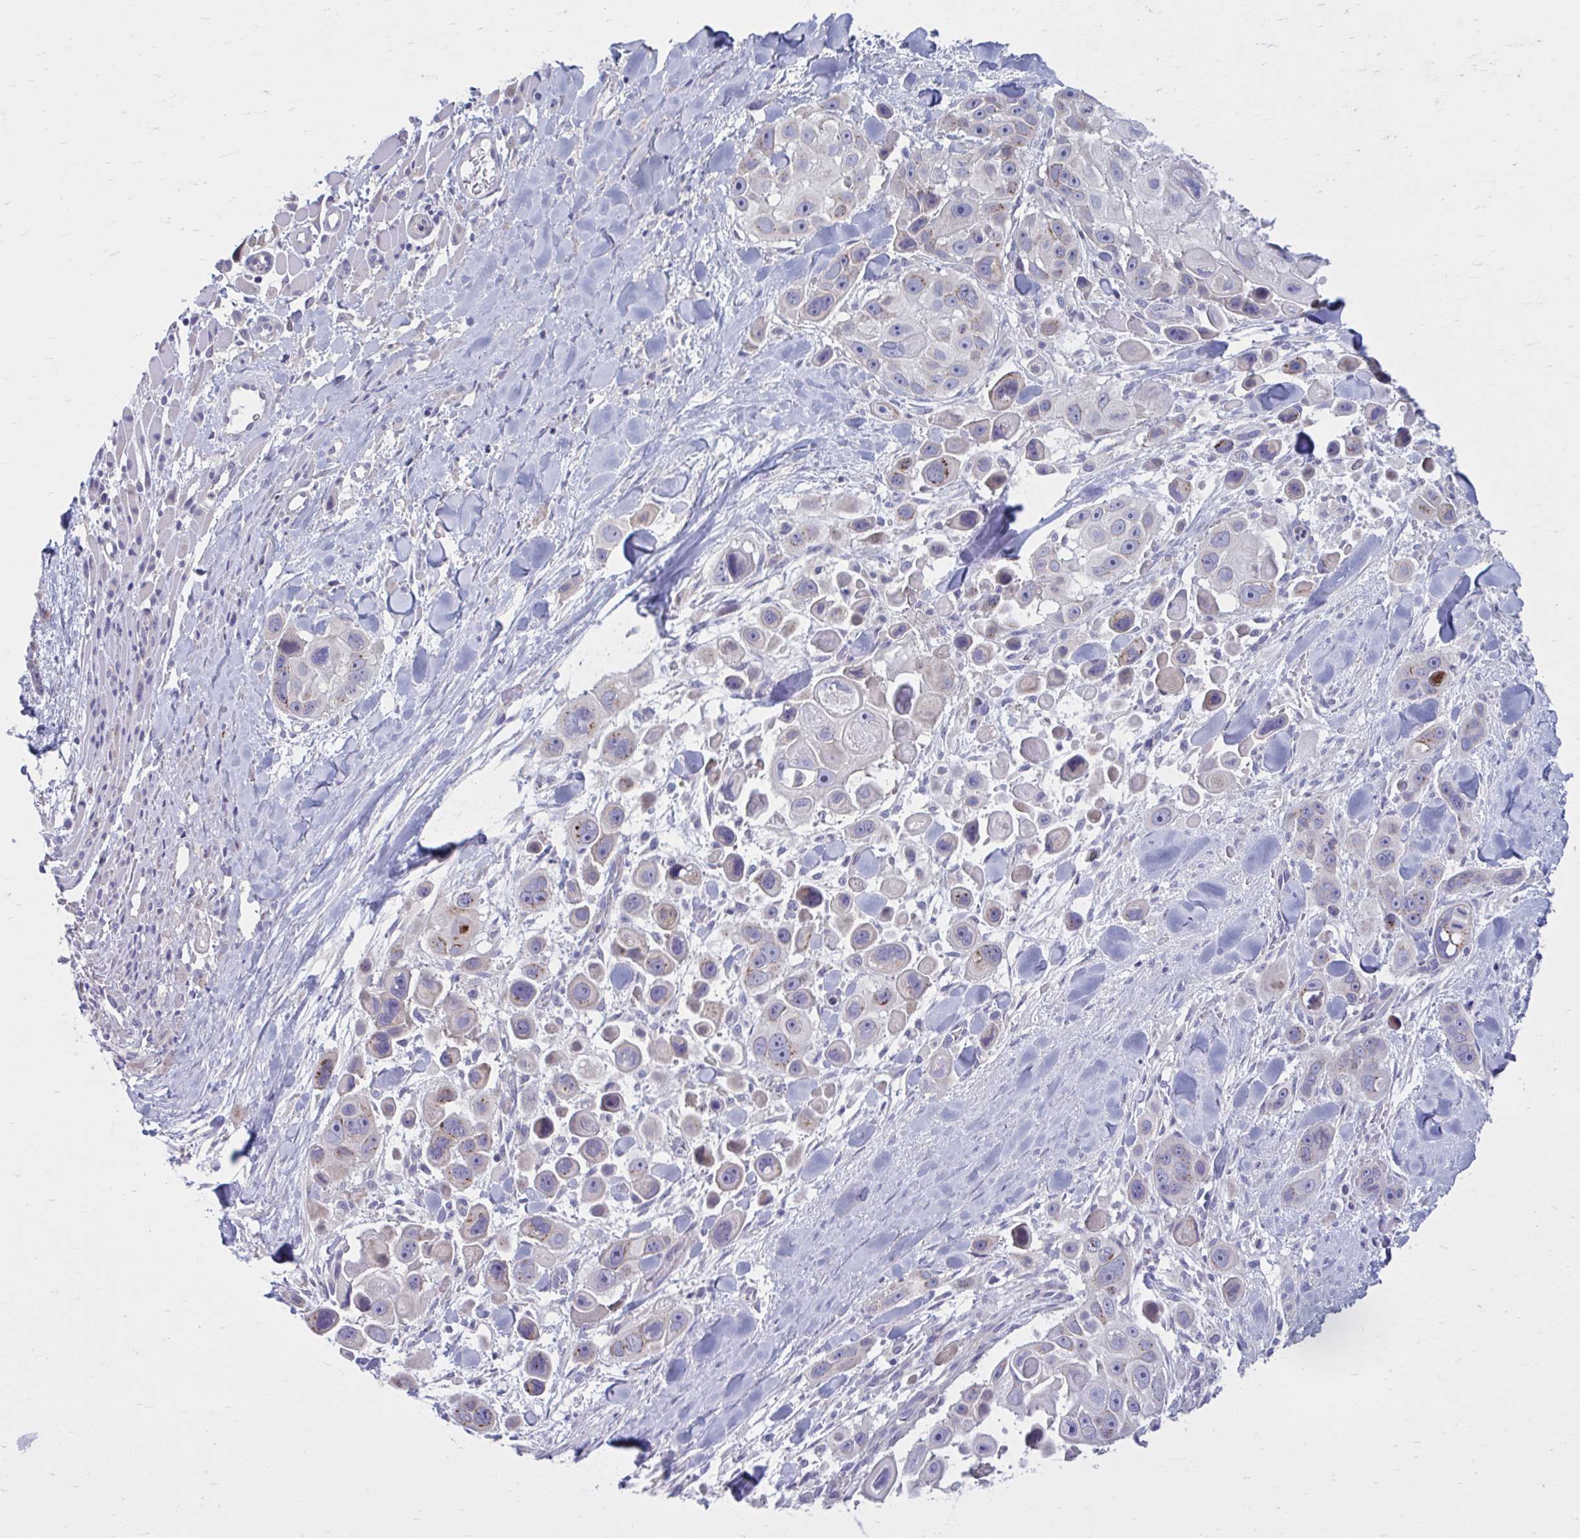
{"staining": {"intensity": "moderate", "quantity": "25%-75%", "location": "cytoplasmic/membranous"}, "tissue": "skin cancer", "cell_type": "Tumor cells", "image_type": "cancer", "snomed": [{"axis": "morphology", "description": "Squamous cell carcinoma, NOS"}, {"axis": "topography", "description": "Skin"}], "caption": "Protein expression analysis of human skin cancer reveals moderate cytoplasmic/membranous staining in approximately 25%-75% of tumor cells. Nuclei are stained in blue.", "gene": "CHST3", "patient": {"sex": "male", "age": 67}}